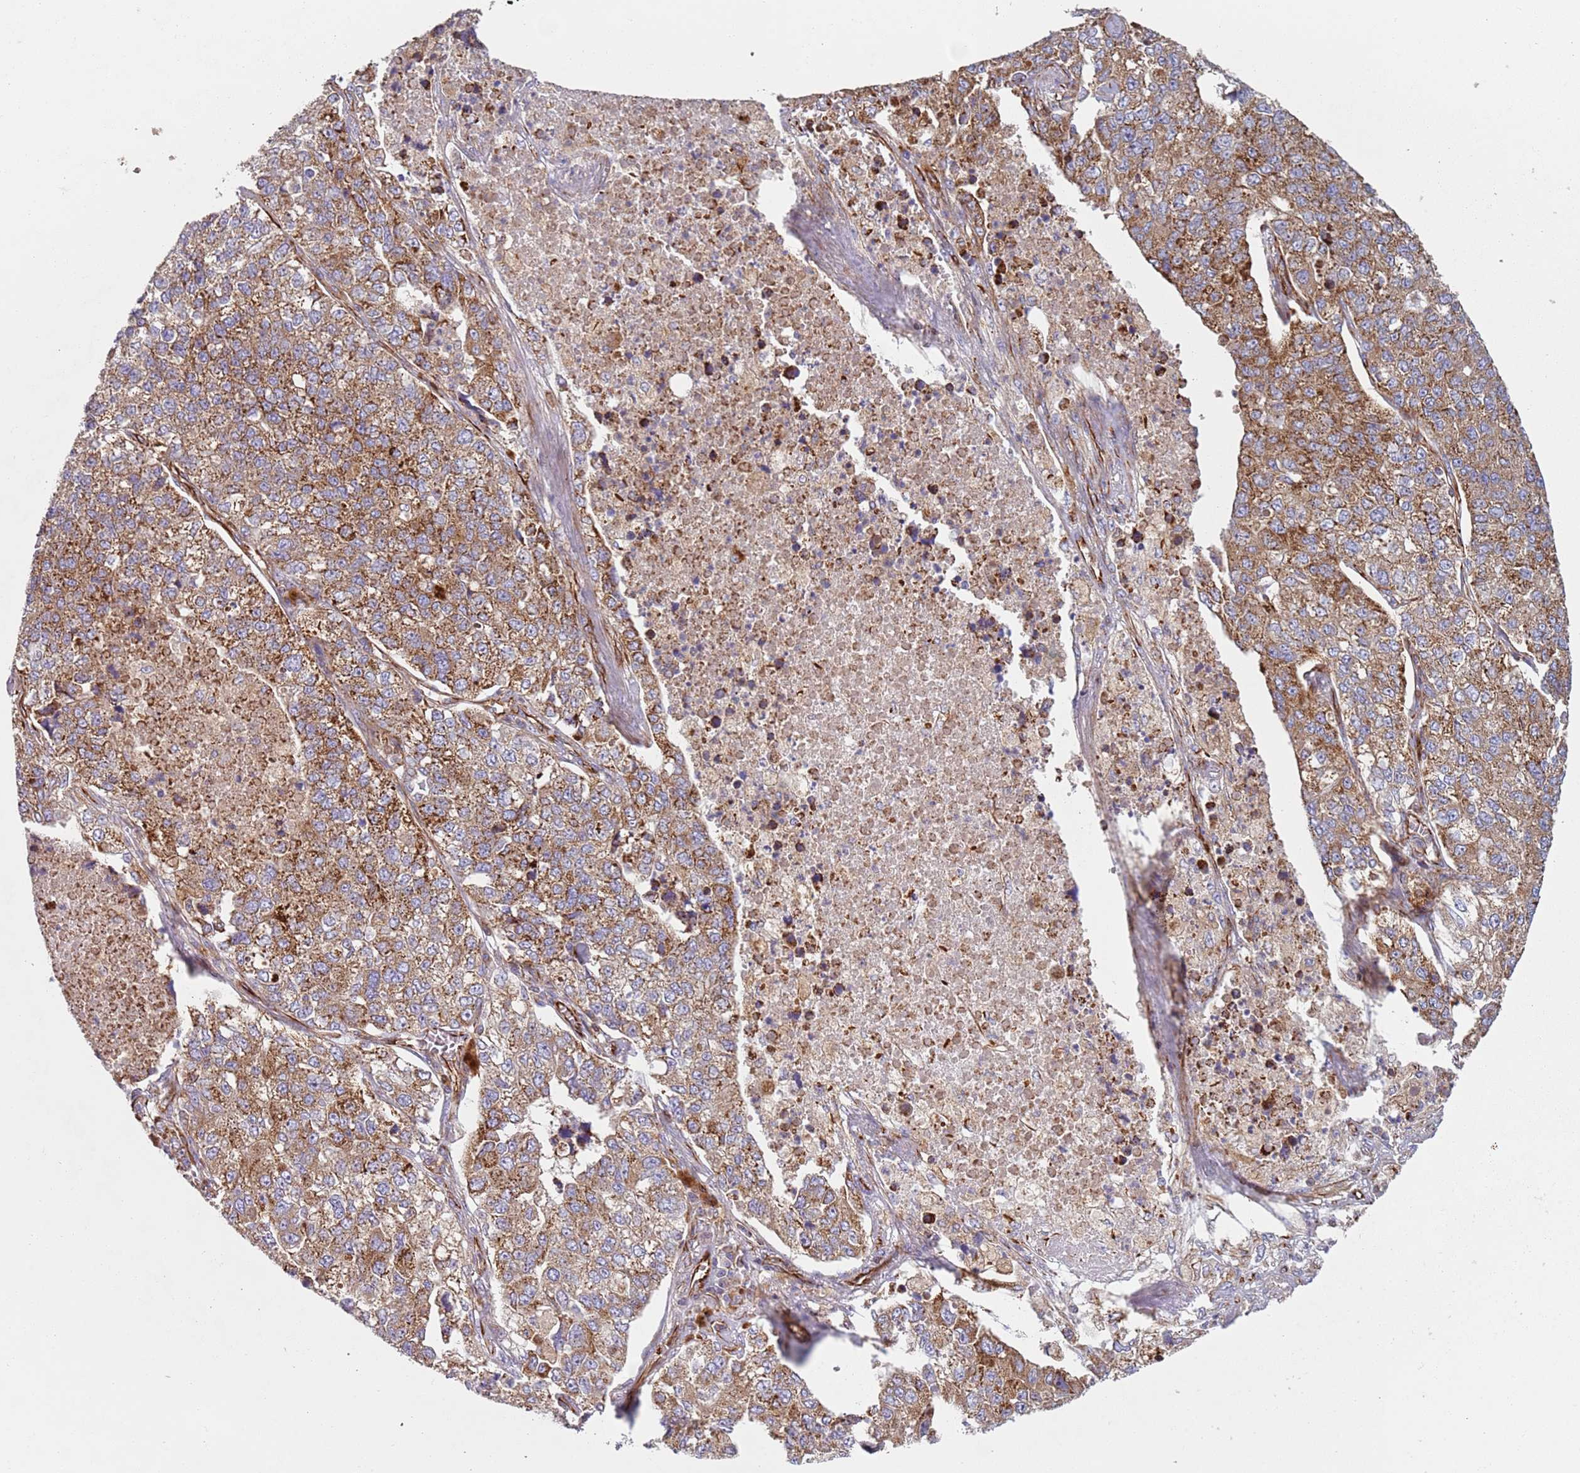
{"staining": {"intensity": "moderate", "quantity": ">75%", "location": "cytoplasmic/membranous"}, "tissue": "lung cancer", "cell_type": "Tumor cells", "image_type": "cancer", "snomed": [{"axis": "morphology", "description": "Adenocarcinoma, NOS"}, {"axis": "topography", "description": "Lung"}], "caption": "Lung cancer stained with a brown dye displays moderate cytoplasmic/membranous positive staining in approximately >75% of tumor cells.", "gene": "SNAPIN", "patient": {"sex": "male", "age": 49}}